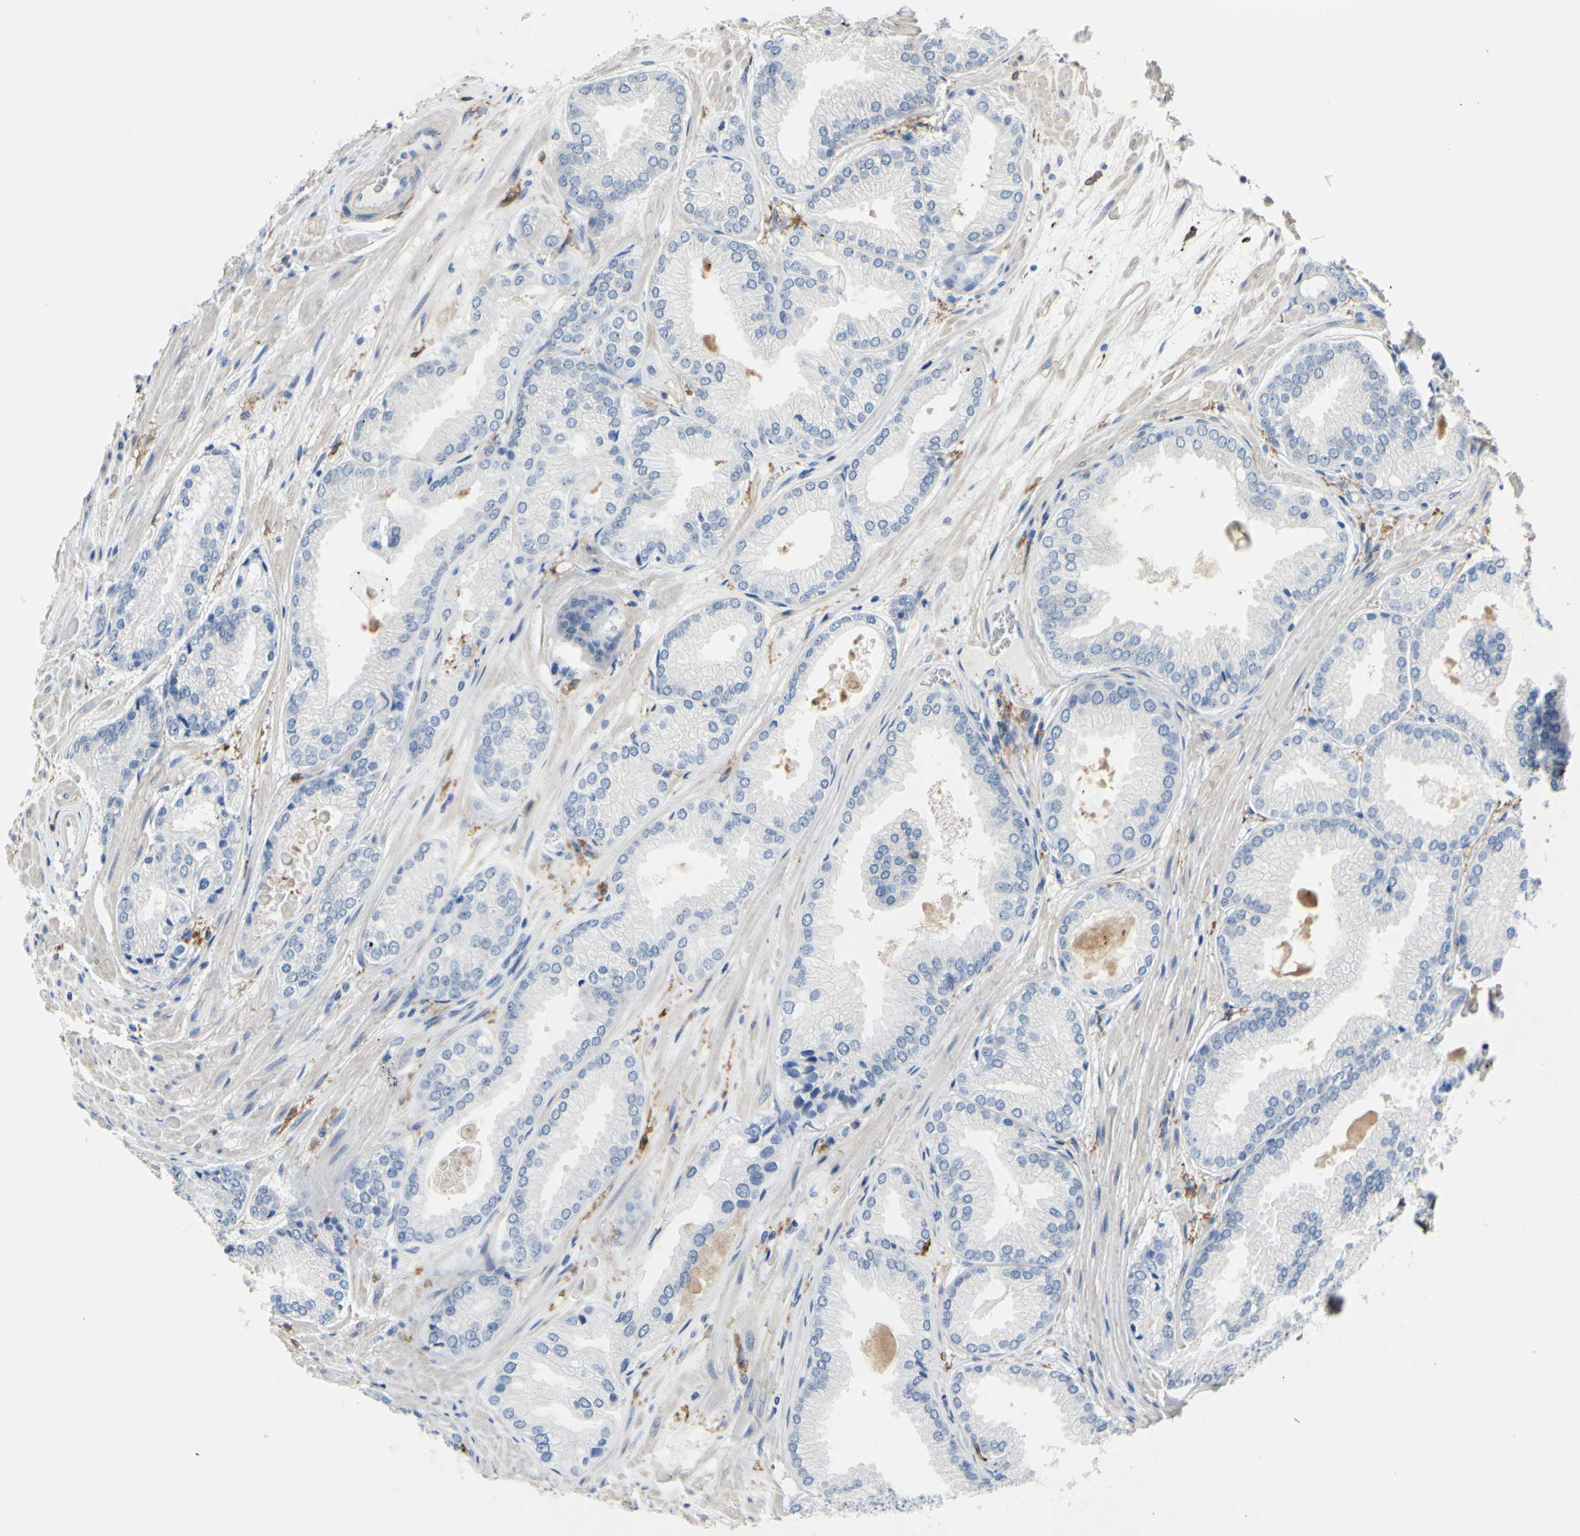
{"staining": {"intensity": "negative", "quantity": "none", "location": "none"}, "tissue": "prostate cancer", "cell_type": "Tumor cells", "image_type": "cancer", "snomed": [{"axis": "morphology", "description": "Adenocarcinoma, High grade"}, {"axis": "topography", "description": "Prostate"}], "caption": "Prostate high-grade adenocarcinoma was stained to show a protein in brown. There is no significant positivity in tumor cells.", "gene": "FCGR2A", "patient": {"sex": "male", "age": 59}}